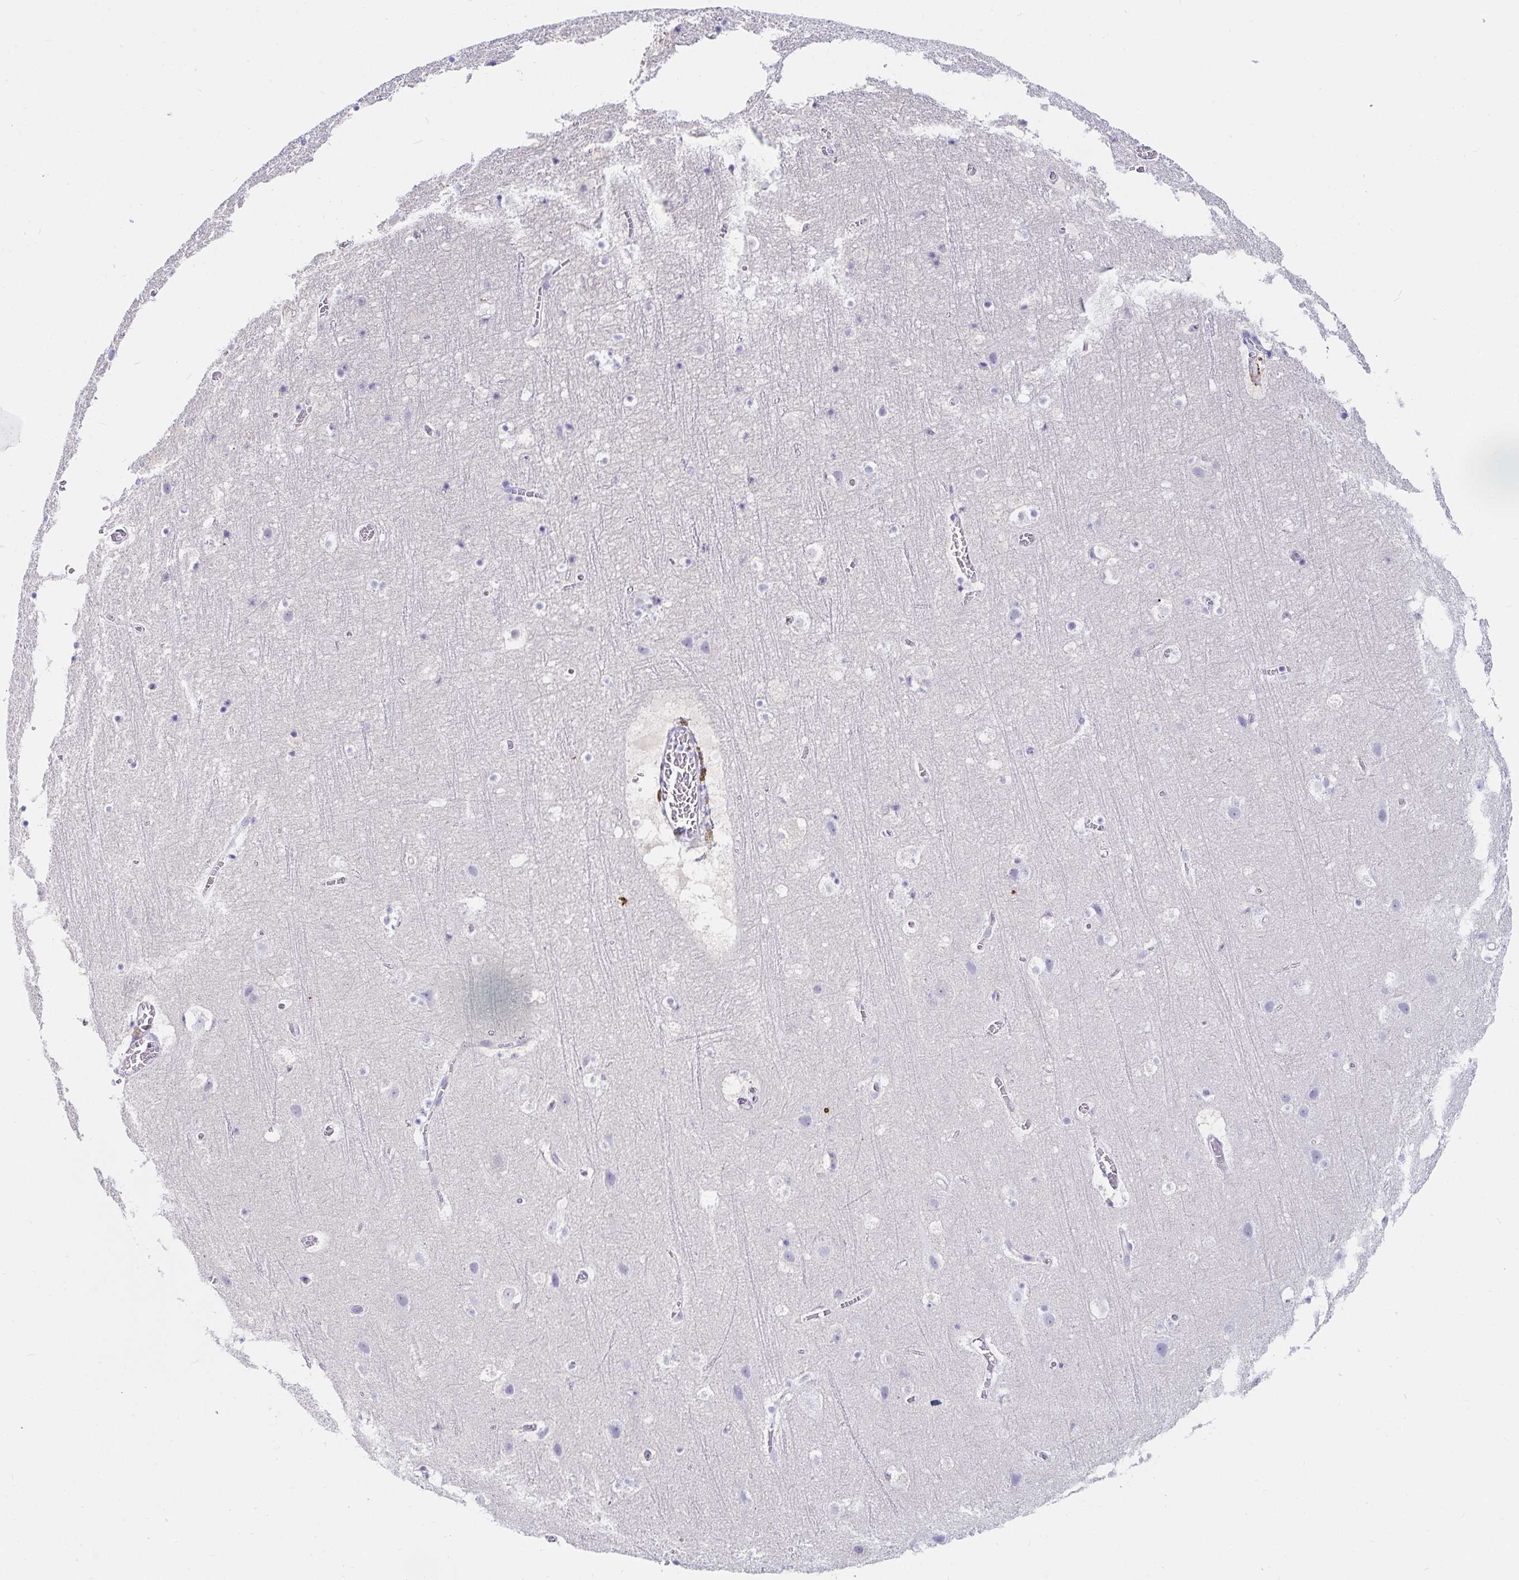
{"staining": {"intensity": "negative", "quantity": "none", "location": "none"}, "tissue": "cerebral cortex", "cell_type": "Endothelial cells", "image_type": "normal", "snomed": [{"axis": "morphology", "description": "Normal tissue, NOS"}, {"axis": "topography", "description": "Cerebral cortex"}], "caption": "Immunohistochemistry of benign cerebral cortex exhibits no staining in endothelial cells.", "gene": "C4orf17", "patient": {"sex": "female", "age": 42}}